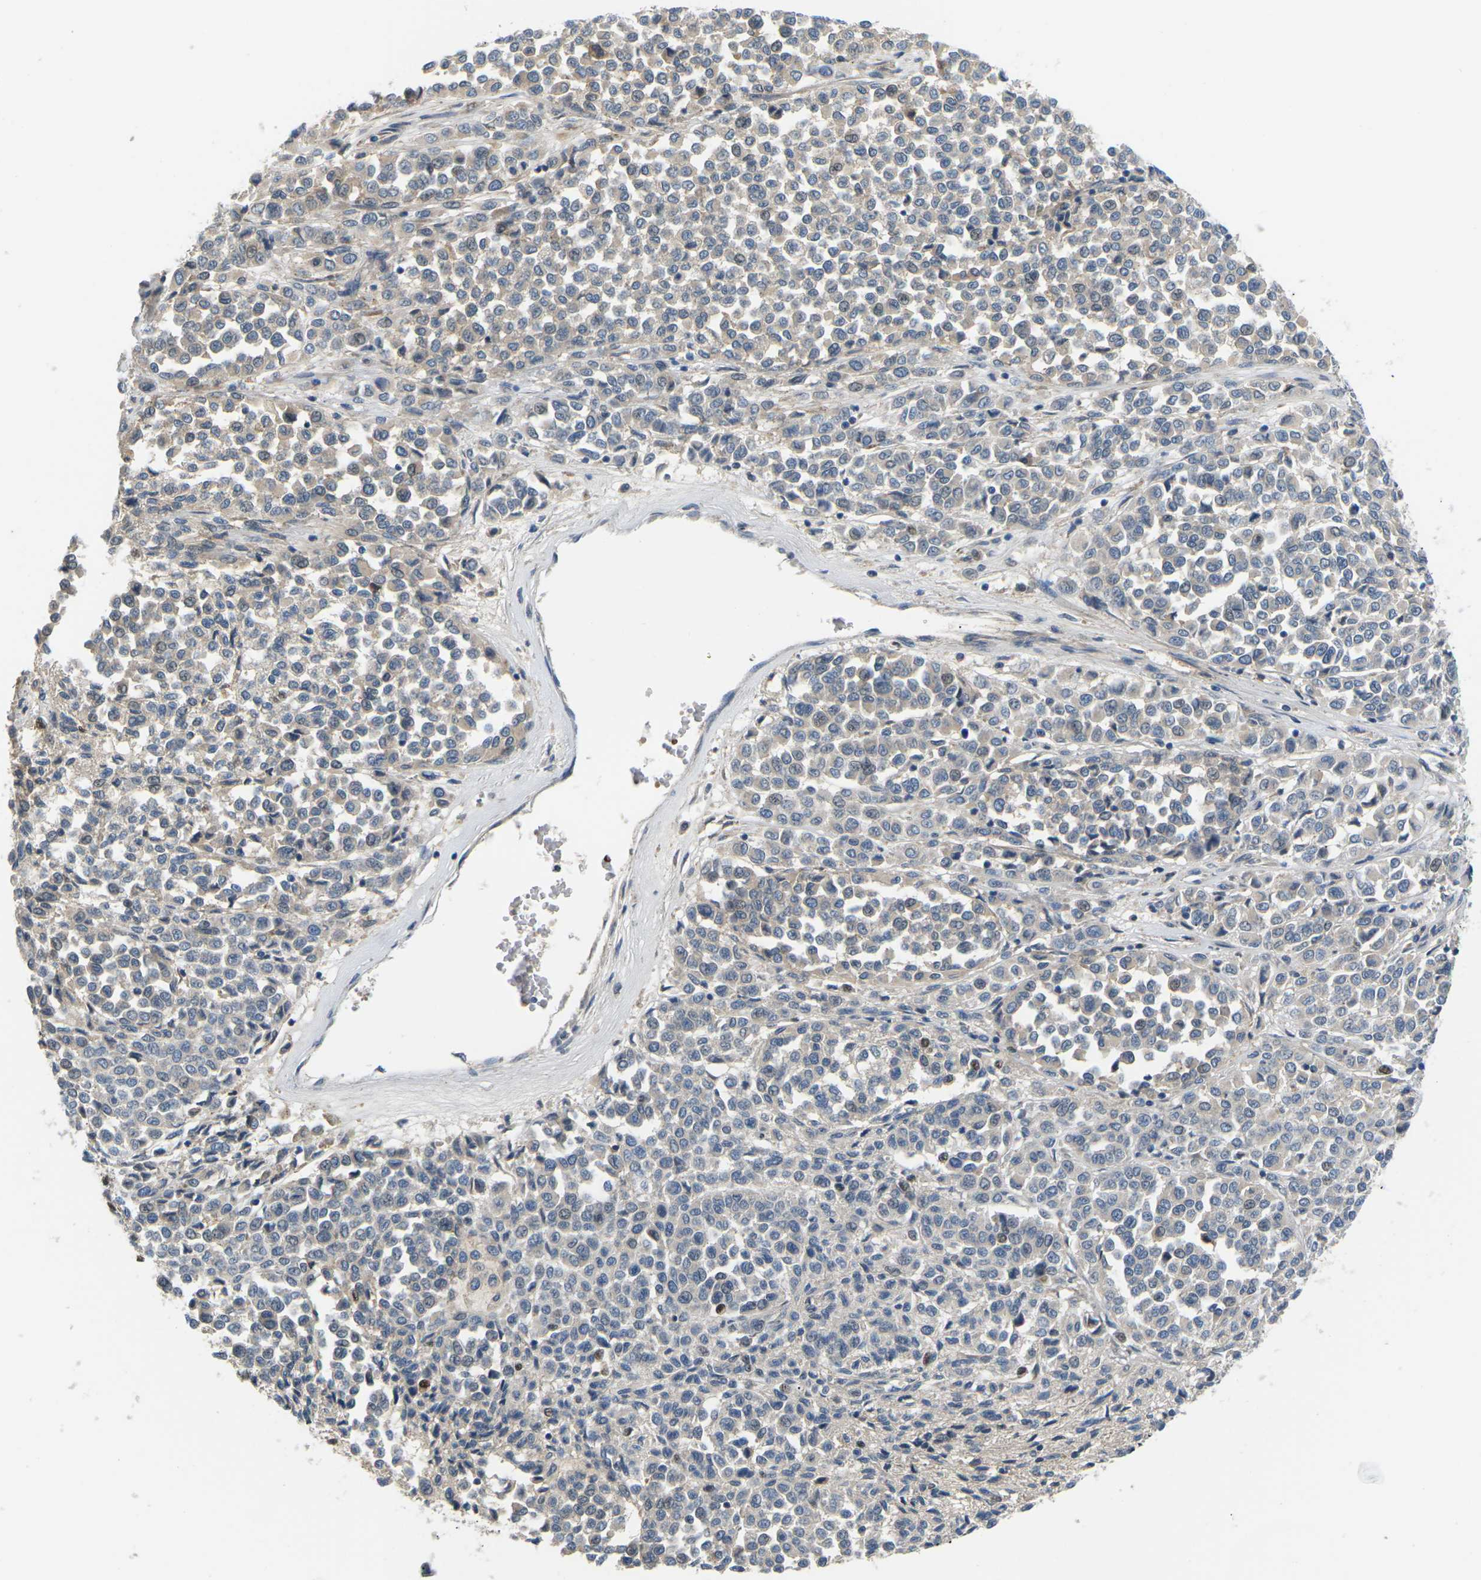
{"staining": {"intensity": "negative", "quantity": "none", "location": "none"}, "tissue": "melanoma", "cell_type": "Tumor cells", "image_type": "cancer", "snomed": [{"axis": "morphology", "description": "Malignant melanoma, Metastatic site"}, {"axis": "topography", "description": "Pancreas"}], "caption": "Tumor cells are negative for protein expression in human malignant melanoma (metastatic site). The staining is performed using DAB (3,3'-diaminobenzidine) brown chromogen with nuclei counter-stained in using hematoxylin.", "gene": "ERBB4", "patient": {"sex": "female", "age": 30}}